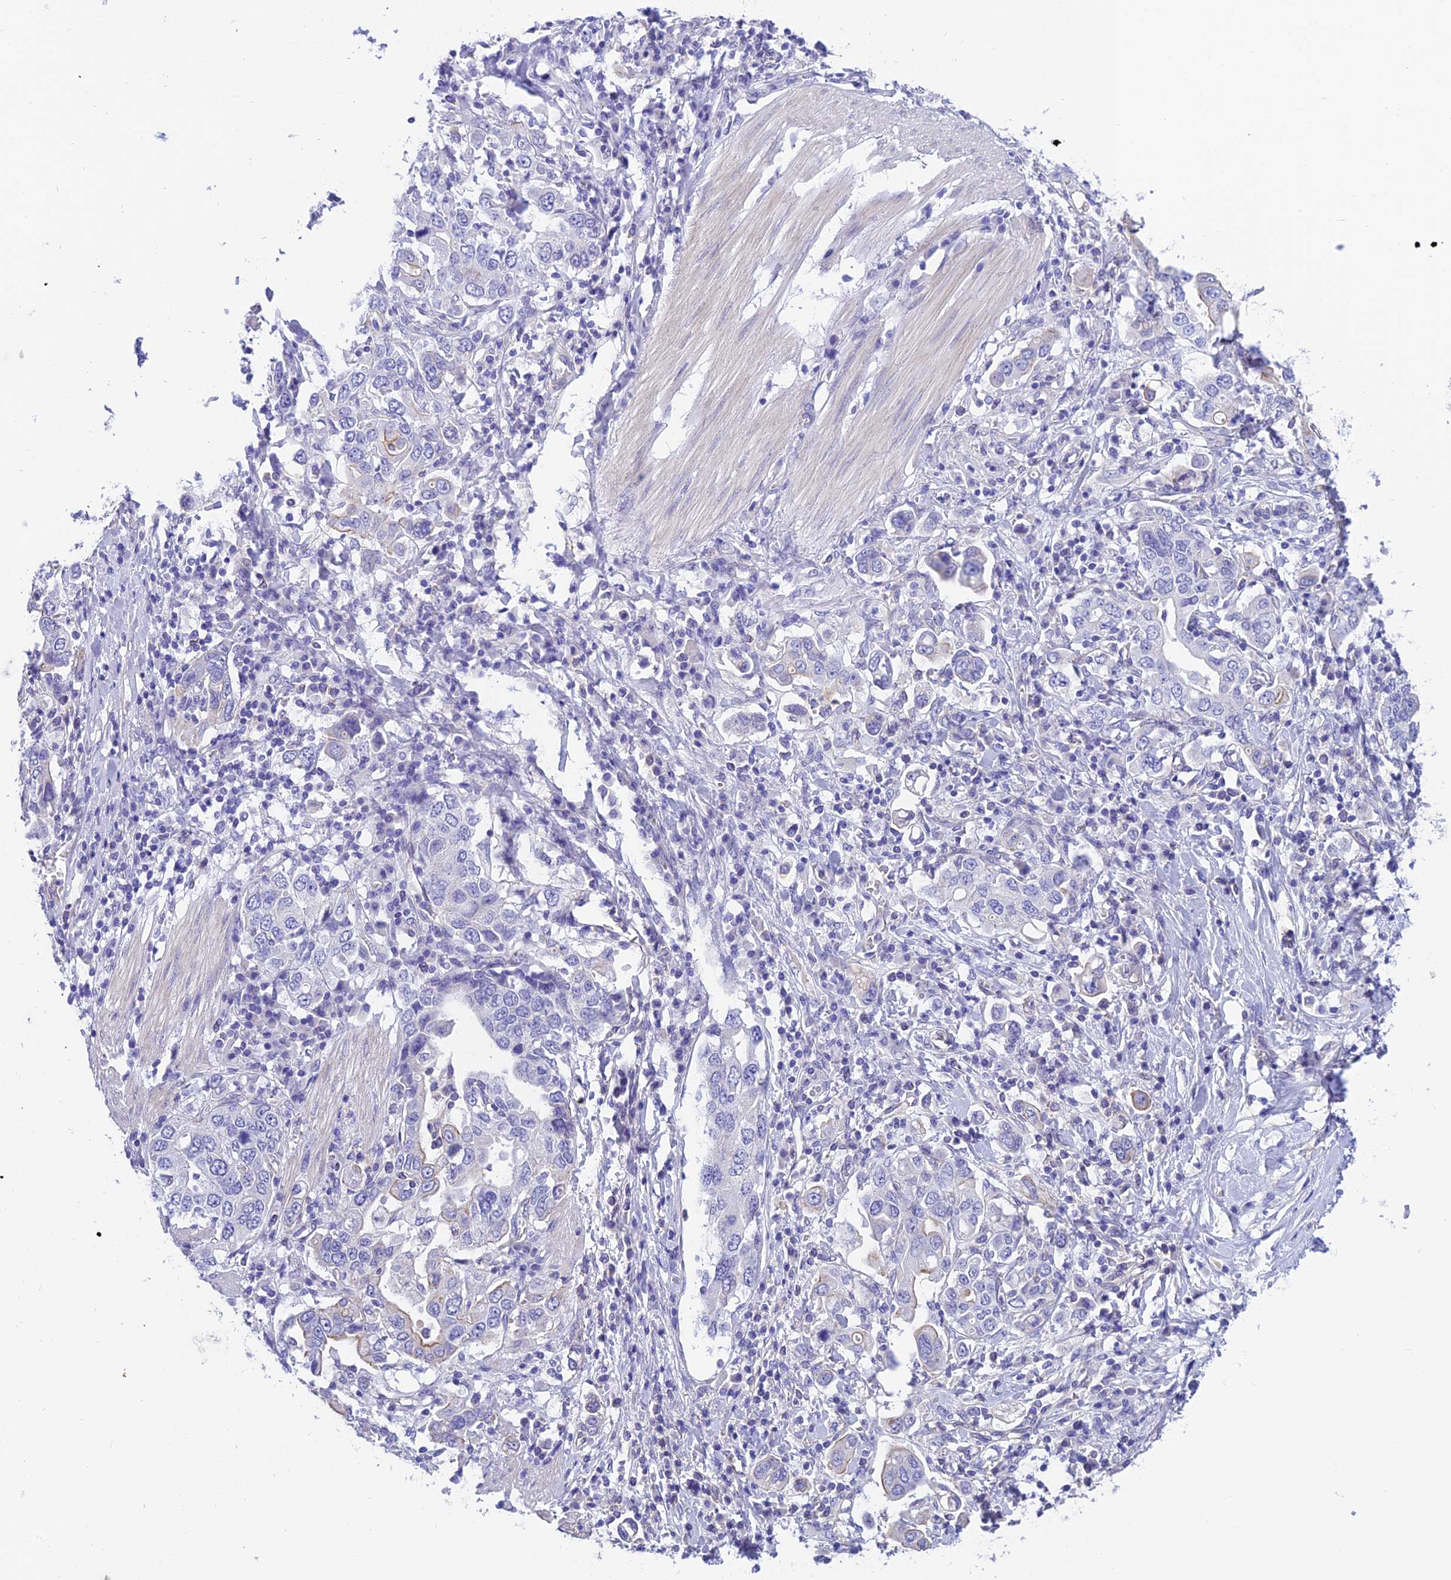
{"staining": {"intensity": "negative", "quantity": "none", "location": "none"}, "tissue": "stomach cancer", "cell_type": "Tumor cells", "image_type": "cancer", "snomed": [{"axis": "morphology", "description": "Adenocarcinoma, NOS"}, {"axis": "topography", "description": "Stomach, upper"}], "caption": "There is no significant expression in tumor cells of stomach cancer.", "gene": "C17orf67", "patient": {"sex": "male", "age": 62}}